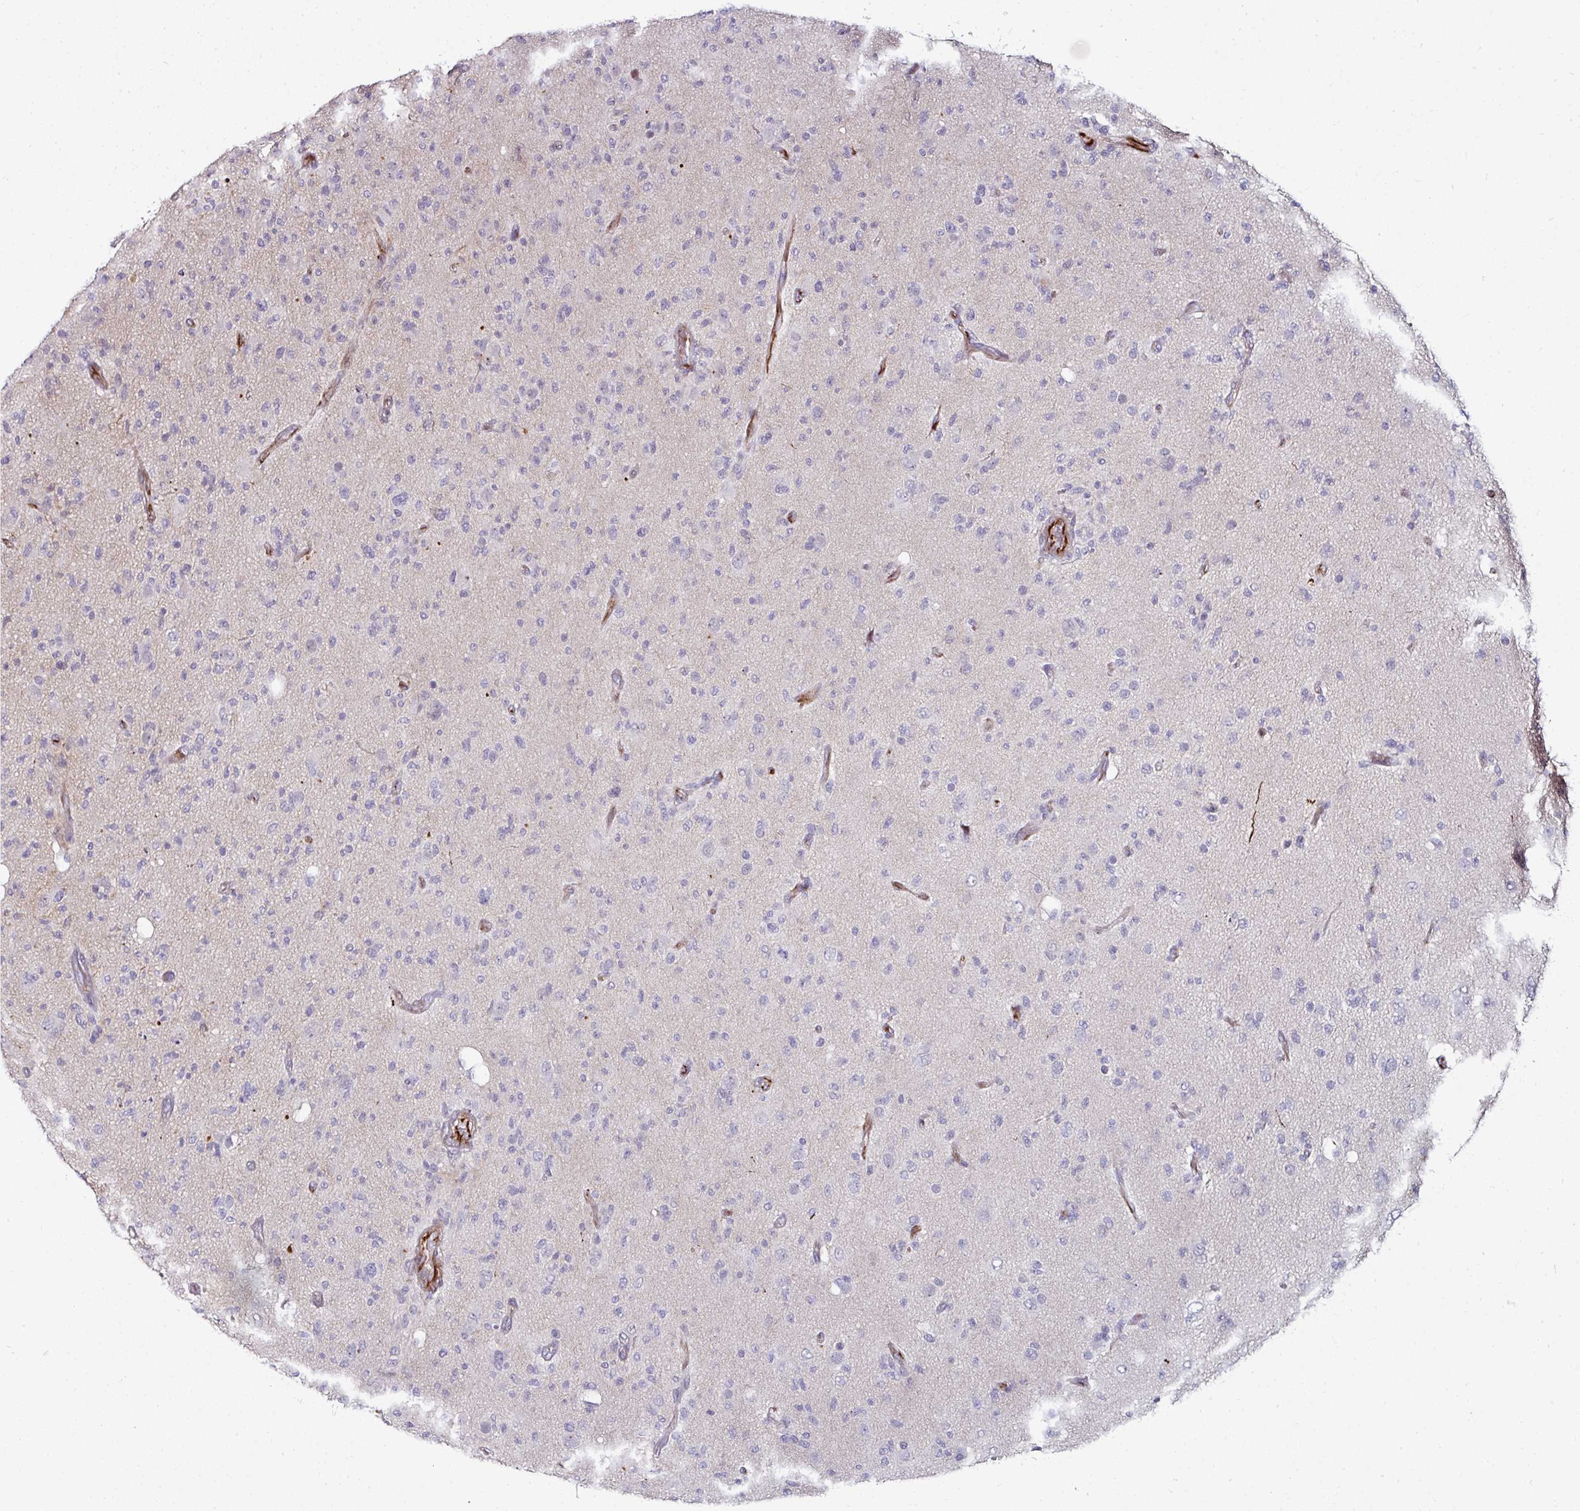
{"staining": {"intensity": "negative", "quantity": "none", "location": "none"}, "tissue": "glioma", "cell_type": "Tumor cells", "image_type": "cancer", "snomed": [{"axis": "morphology", "description": "Glioma, malignant, High grade"}, {"axis": "topography", "description": "Brain"}], "caption": "A micrograph of human glioma is negative for staining in tumor cells.", "gene": "TMPRSS9", "patient": {"sex": "female", "age": 67}}